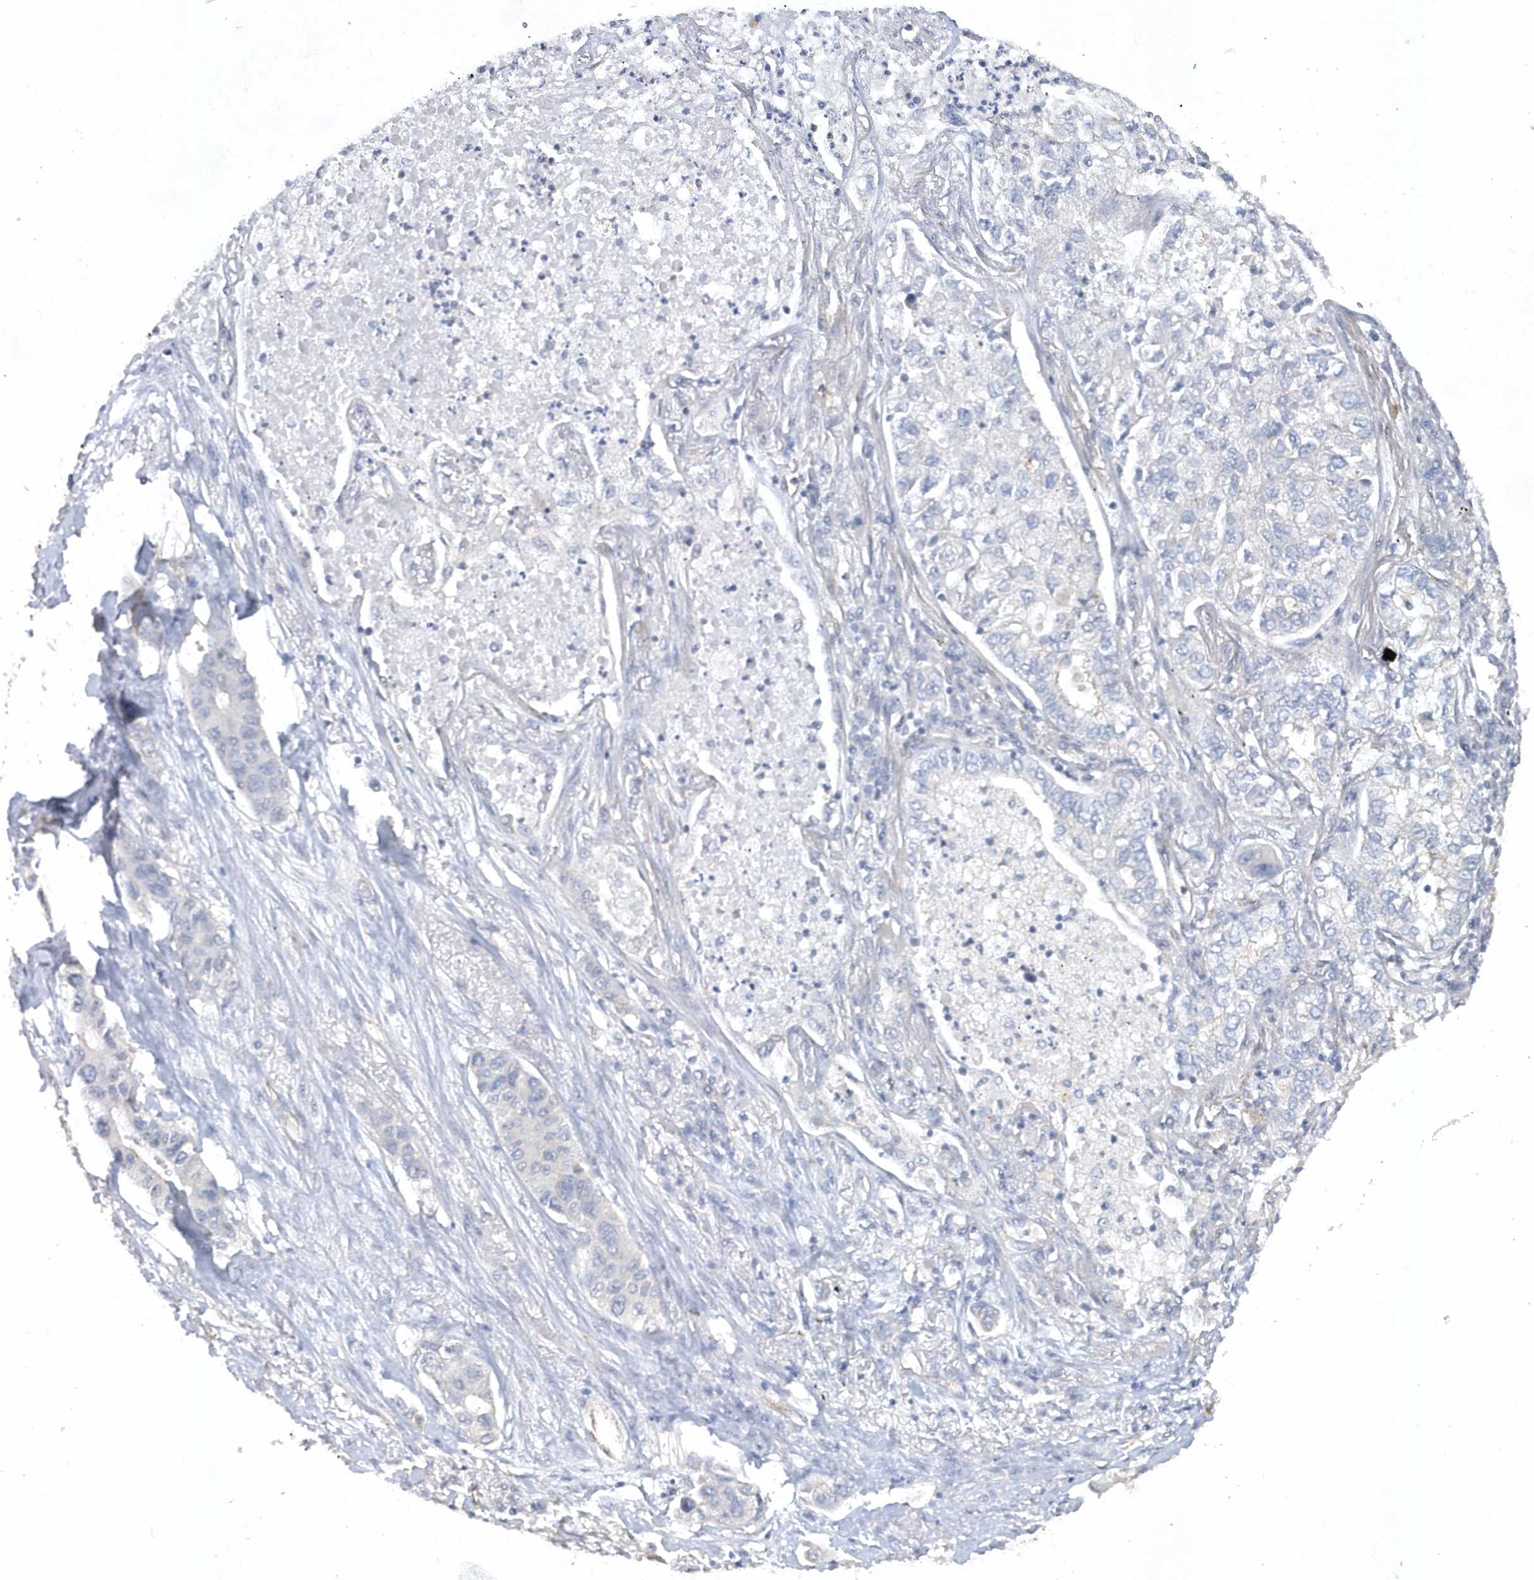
{"staining": {"intensity": "negative", "quantity": "none", "location": "none"}, "tissue": "lung cancer", "cell_type": "Tumor cells", "image_type": "cancer", "snomed": [{"axis": "morphology", "description": "Adenocarcinoma, NOS"}, {"axis": "topography", "description": "Lung"}], "caption": "Human lung cancer stained for a protein using immunohistochemistry demonstrates no positivity in tumor cells.", "gene": "RAI14", "patient": {"sex": "male", "age": 49}}